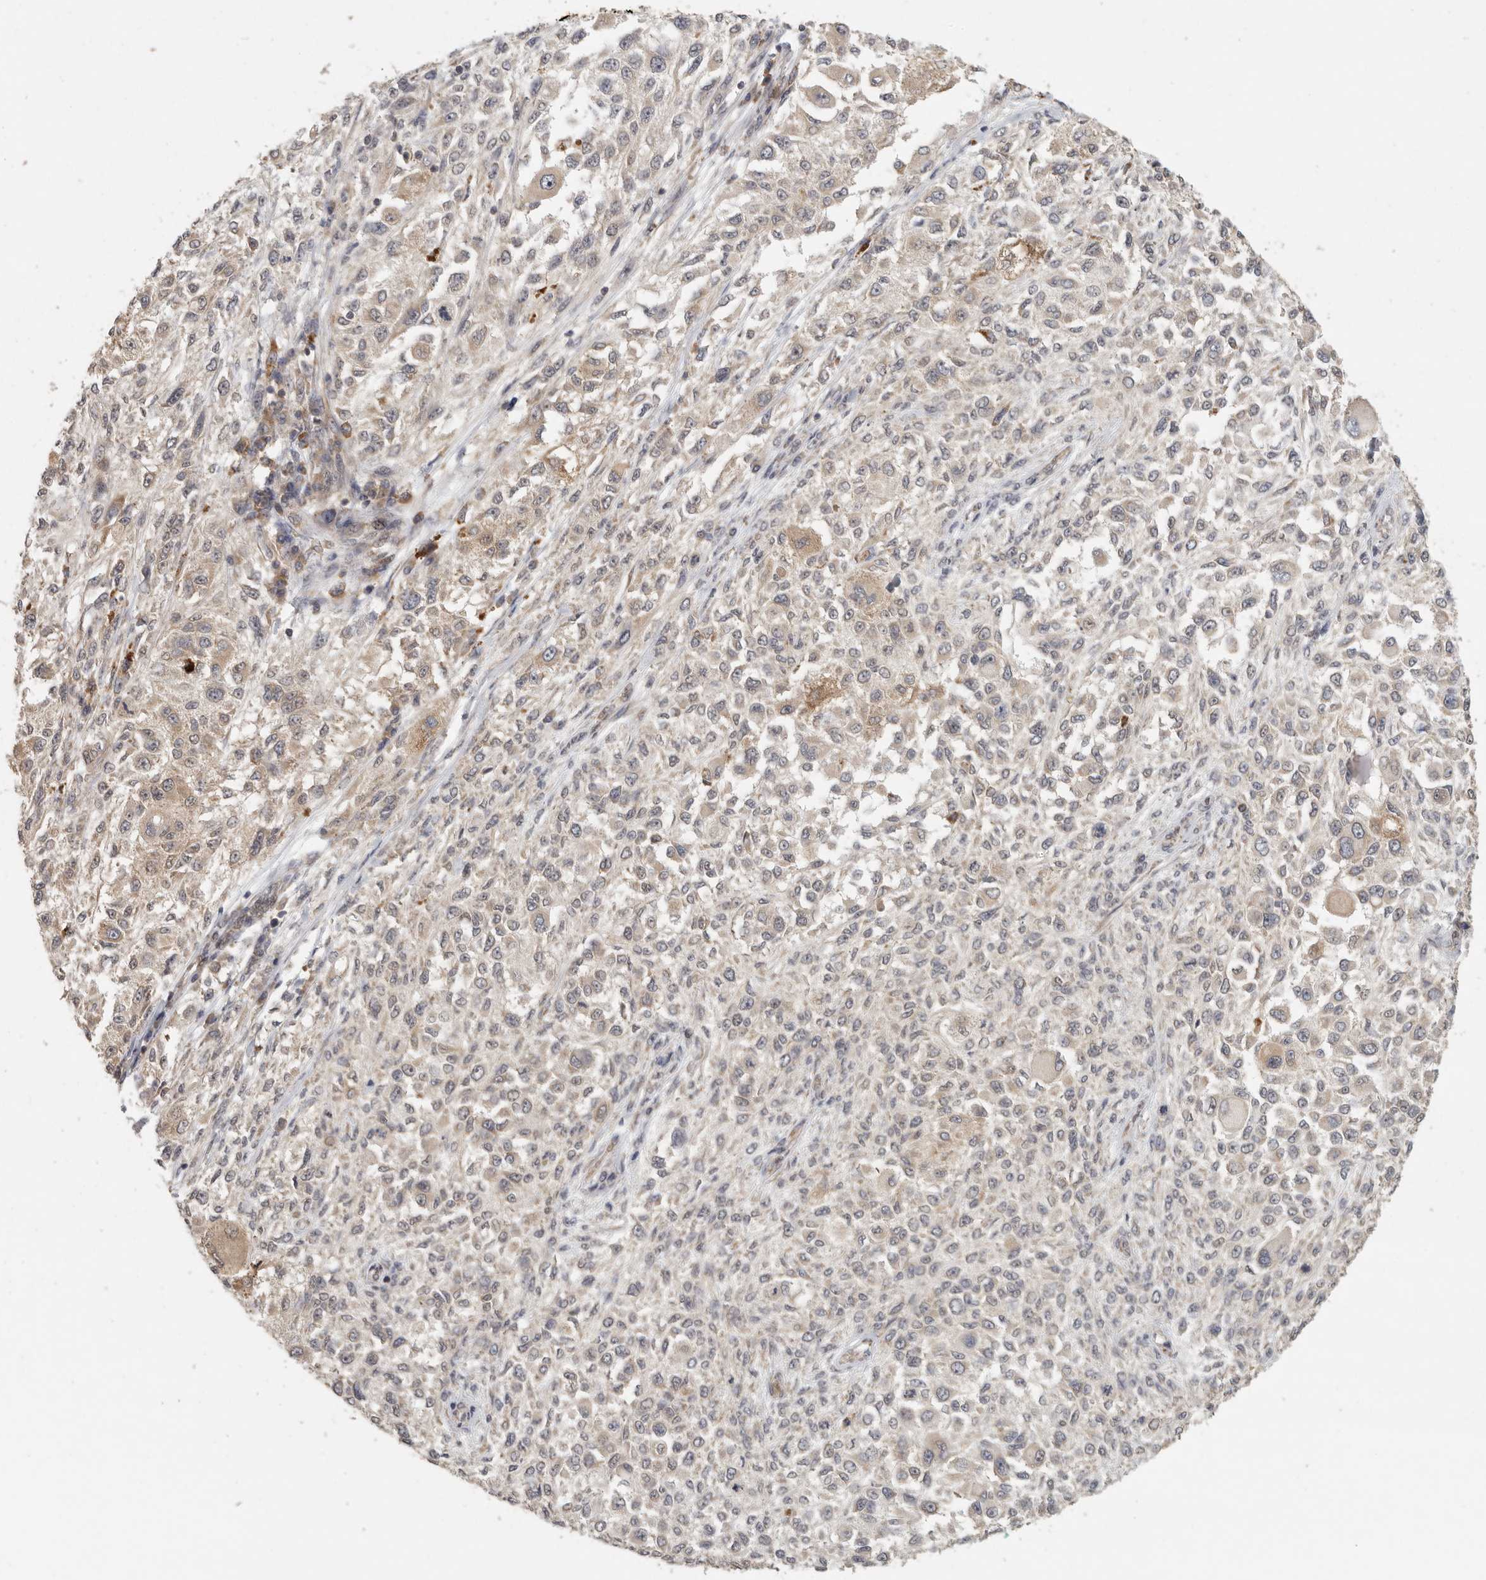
{"staining": {"intensity": "weak", "quantity": "25%-75%", "location": "cytoplasmic/membranous"}, "tissue": "melanoma", "cell_type": "Tumor cells", "image_type": "cancer", "snomed": [{"axis": "morphology", "description": "Necrosis, NOS"}, {"axis": "morphology", "description": "Malignant melanoma, NOS"}, {"axis": "topography", "description": "Skin"}], "caption": "Malignant melanoma was stained to show a protein in brown. There is low levels of weak cytoplasmic/membranous expression in approximately 25%-75% of tumor cells.", "gene": "CCT8", "patient": {"sex": "female", "age": 87}}